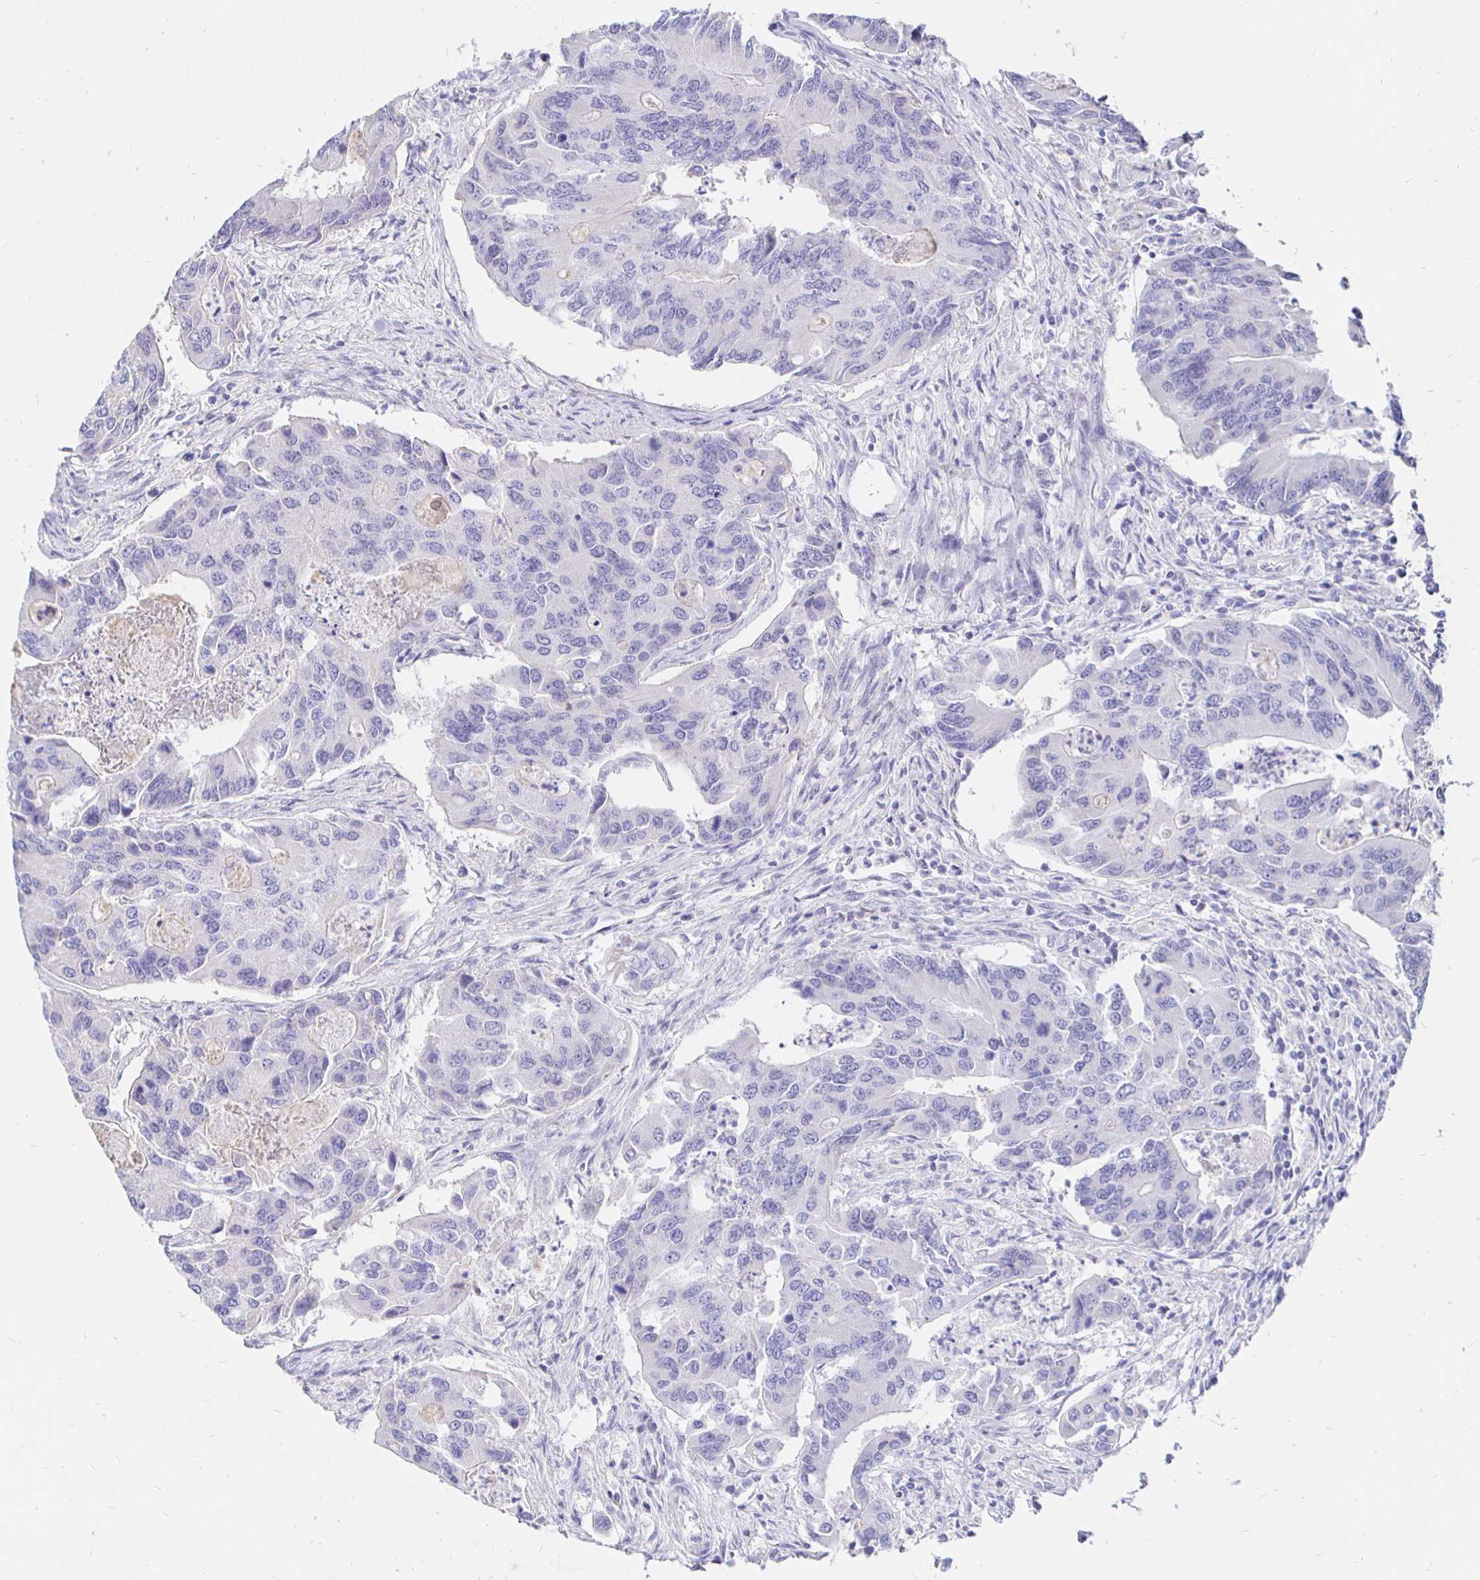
{"staining": {"intensity": "negative", "quantity": "none", "location": "none"}, "tissue": "colorectal cancer", "cell_type": "Tumor cells", "image_type": "cancer", "snomed": [{"axis": "morphology", "description": "Adenocarcinoma, NOS"}, {"axis": "topography", "description": "Colon"}], "caption": "Tumor cells are negative for protein expression in human colorectal adenocarcinoma.", "gene": "NECAB1", "patient": {"sex": "female", "age": 67}}